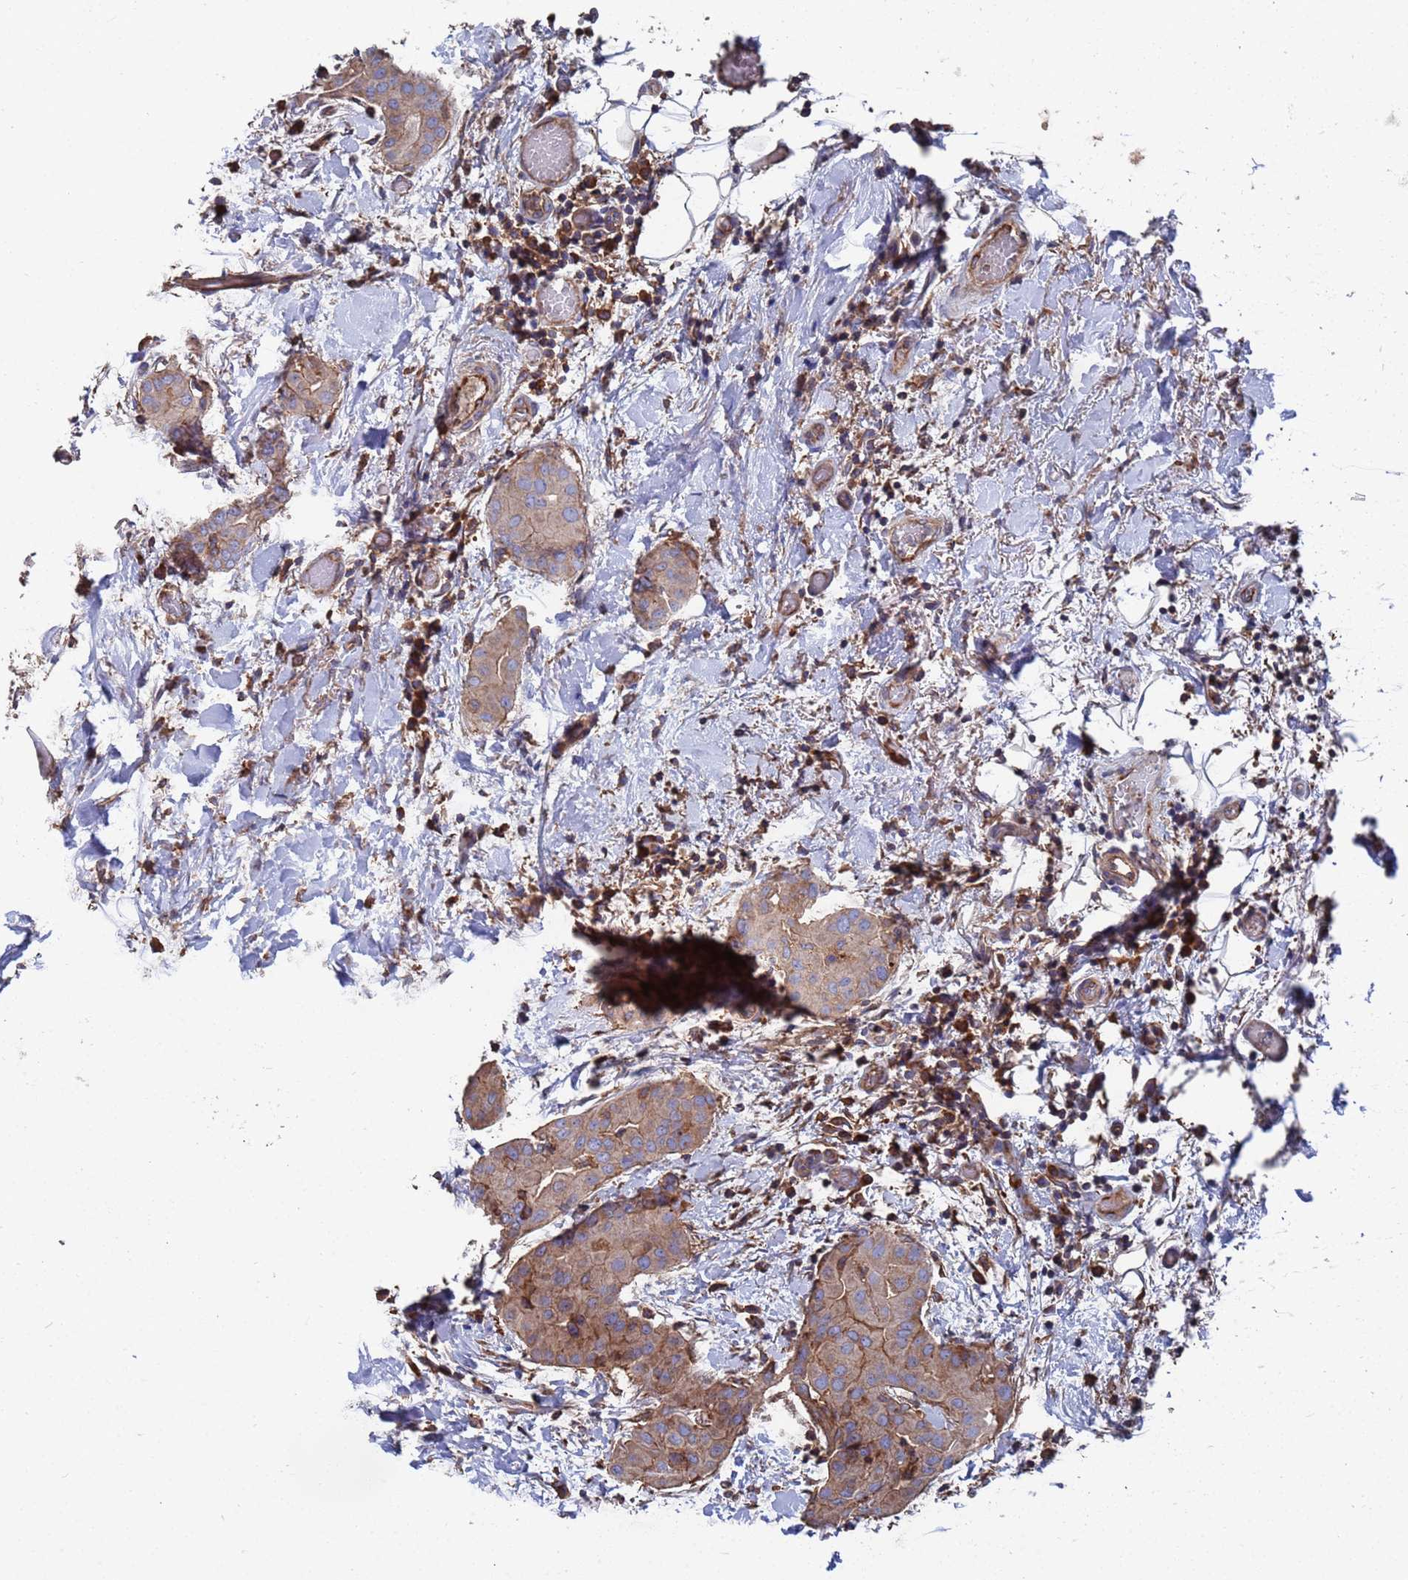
{"staining": {"intensity": "weak", "quantity": "25%-75%", "location": "cytoplasmic/membranous"}, "tissue": "thyroid cancer", "cell_type": "Tumor cells", "image_type": "cancer", "snomed": [{"axis": "morphology", "description": "Papillary adenocarcinoma, NOS"}, {"axis": "topography", "description": "Thyroid gland"}], "caption": "Tumor cells exhibit low levels of weak cytoplasmic/membranous positivity in approximately 25%-75% of cells in thyroid cancer (papillary adenocarcinoma).", "gene": "PYCR1", "patient": {"sex": "male", "age": 33}}